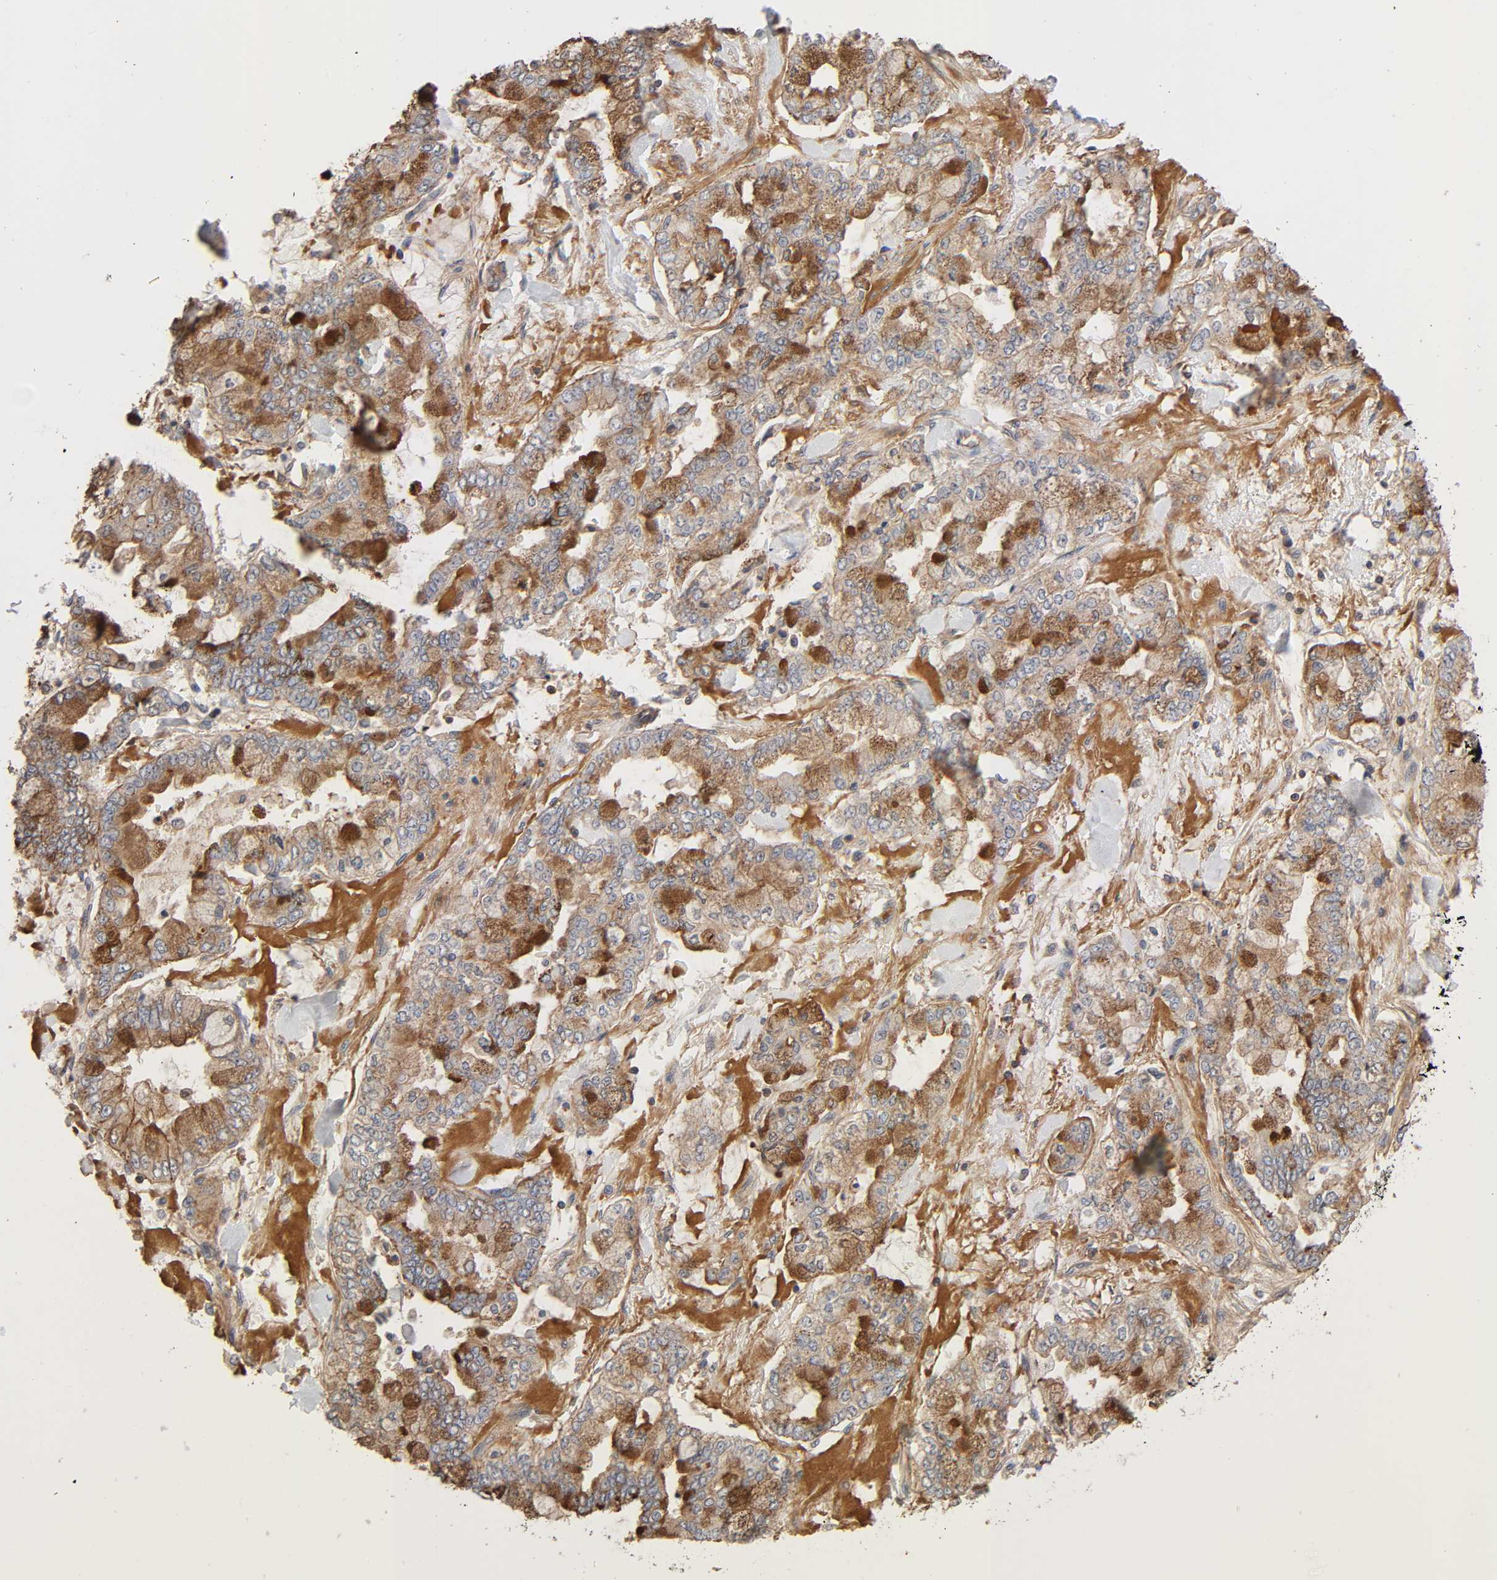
{"staining": {"intensity": "moderate", "quantity": "25%-75%", "location": "cytoplasmic/membranous"}, "tissue": "stomach cancer", "cell_type": "Tumor cells", "image_type": "cancer", "snomed": [{"axis": "morphology", "description": "Normal tissue, NOS"}, {"axis": "morphology", "description": "Adenocarcinoma, NOS"}, {"axis": "topography", "description": "Stomach, upper"}, {"axis": "topography", "description": "Stomach"}], "caption": "The micrograph displays staining of adenocarcinoma (stomach), revealing moderate cytoplasmic/membranous protein expression (brown color) within tumor cells. (Brightfield microscopy of DAB IHC at high magnification).", "gene": "LAMTOR2", "patient": {"sex": "male", "age": 76}}